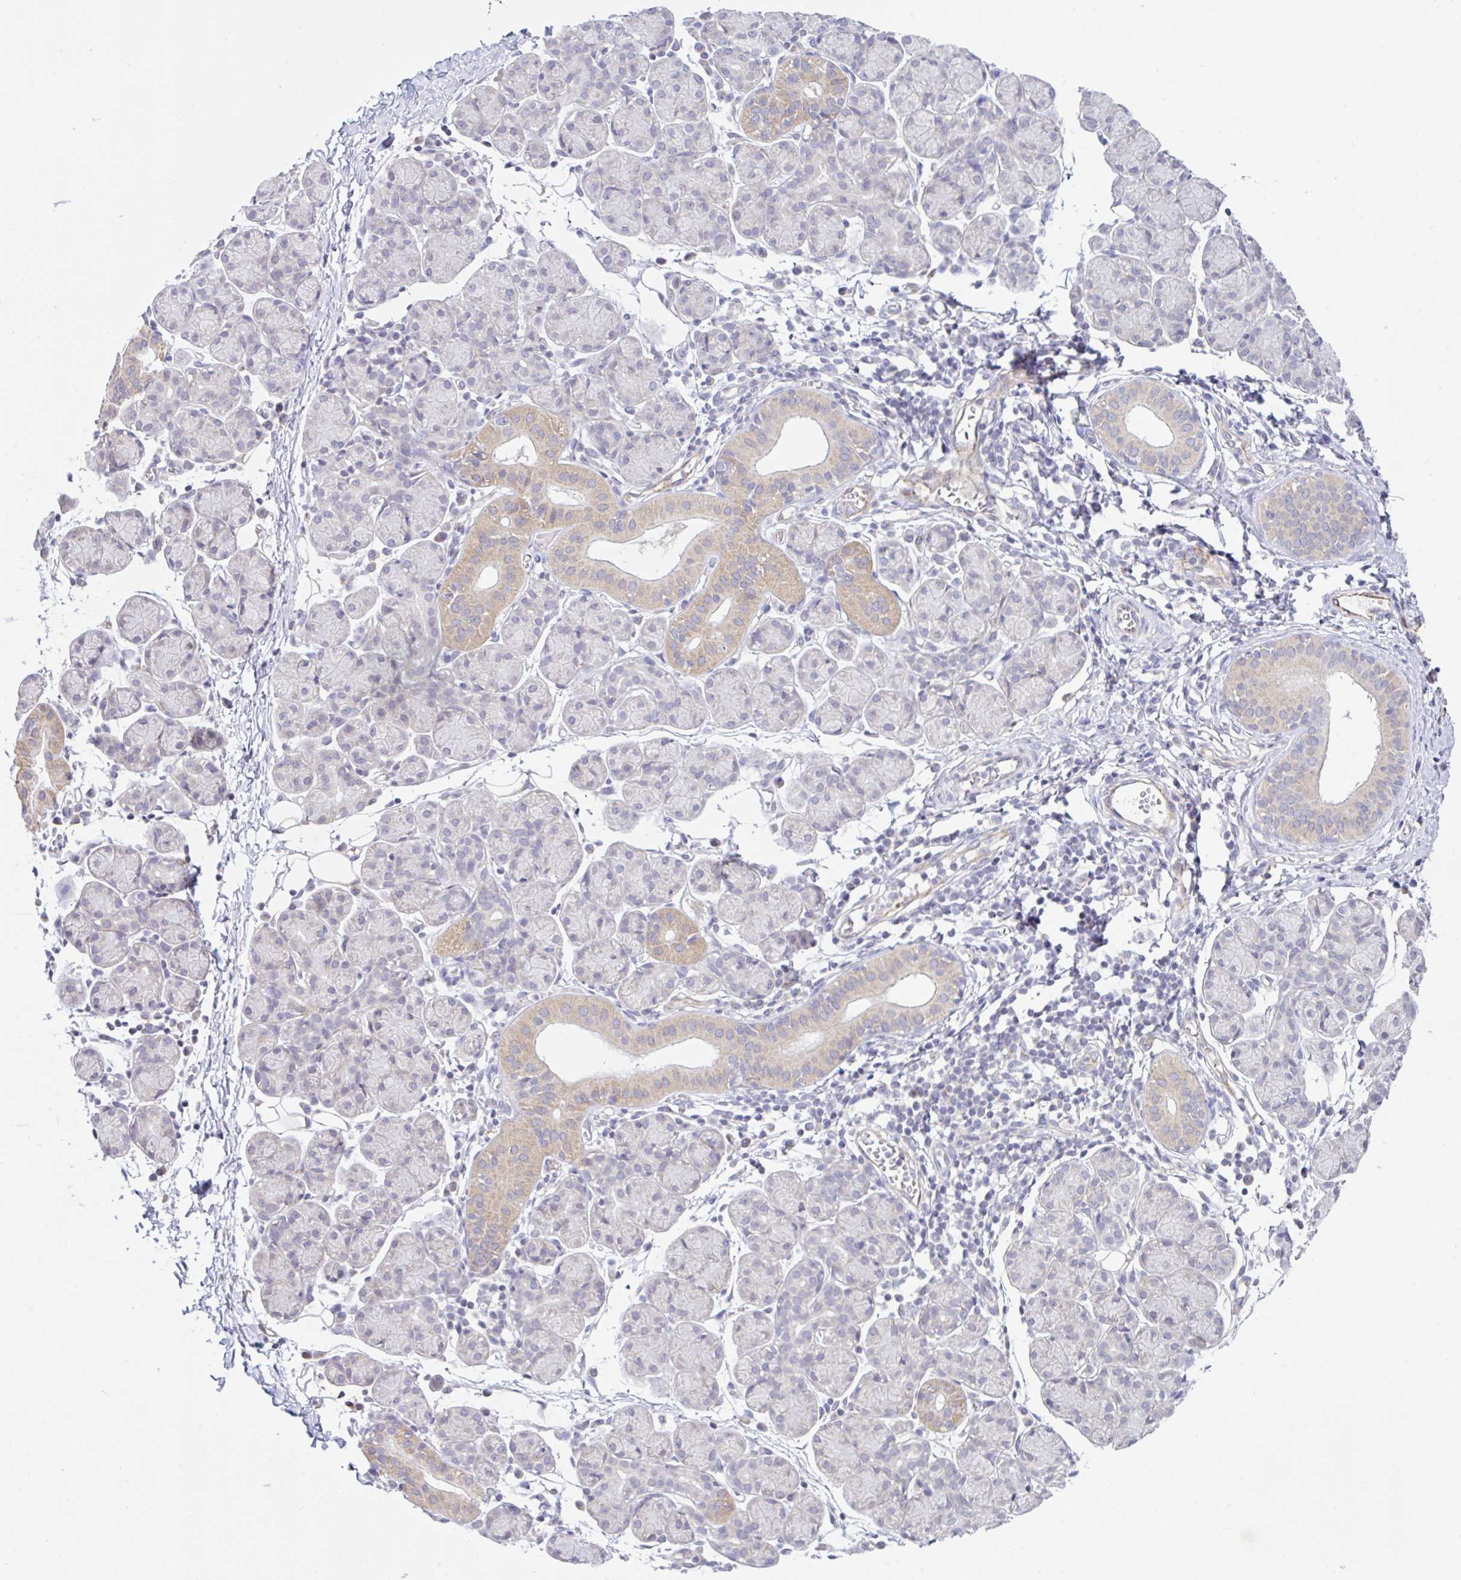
{"staining": {"intensity": "weak", "quantity": "<25%", "location": "cytoplasmic/membranous"}, "tissue": "salivary gland", "cell_type": "Glandular cells", "image_type": "normal", "snomed": [{"axis": "morphology", "description": "Normal tissue, NOS"}, {"axis": "morphology", "description": "Inflammation, NOS"}, {"axis": "topography", "description": "Lymph node"}, {"axis": "topography", "description": "Salivary gland"}], "caption": "Immunohistochemical staining of normal salivary gland demonstrates no significant expression in glandular cells.", "gene": "PLCD4", "patient": {"sex": "male", "age": 3}}